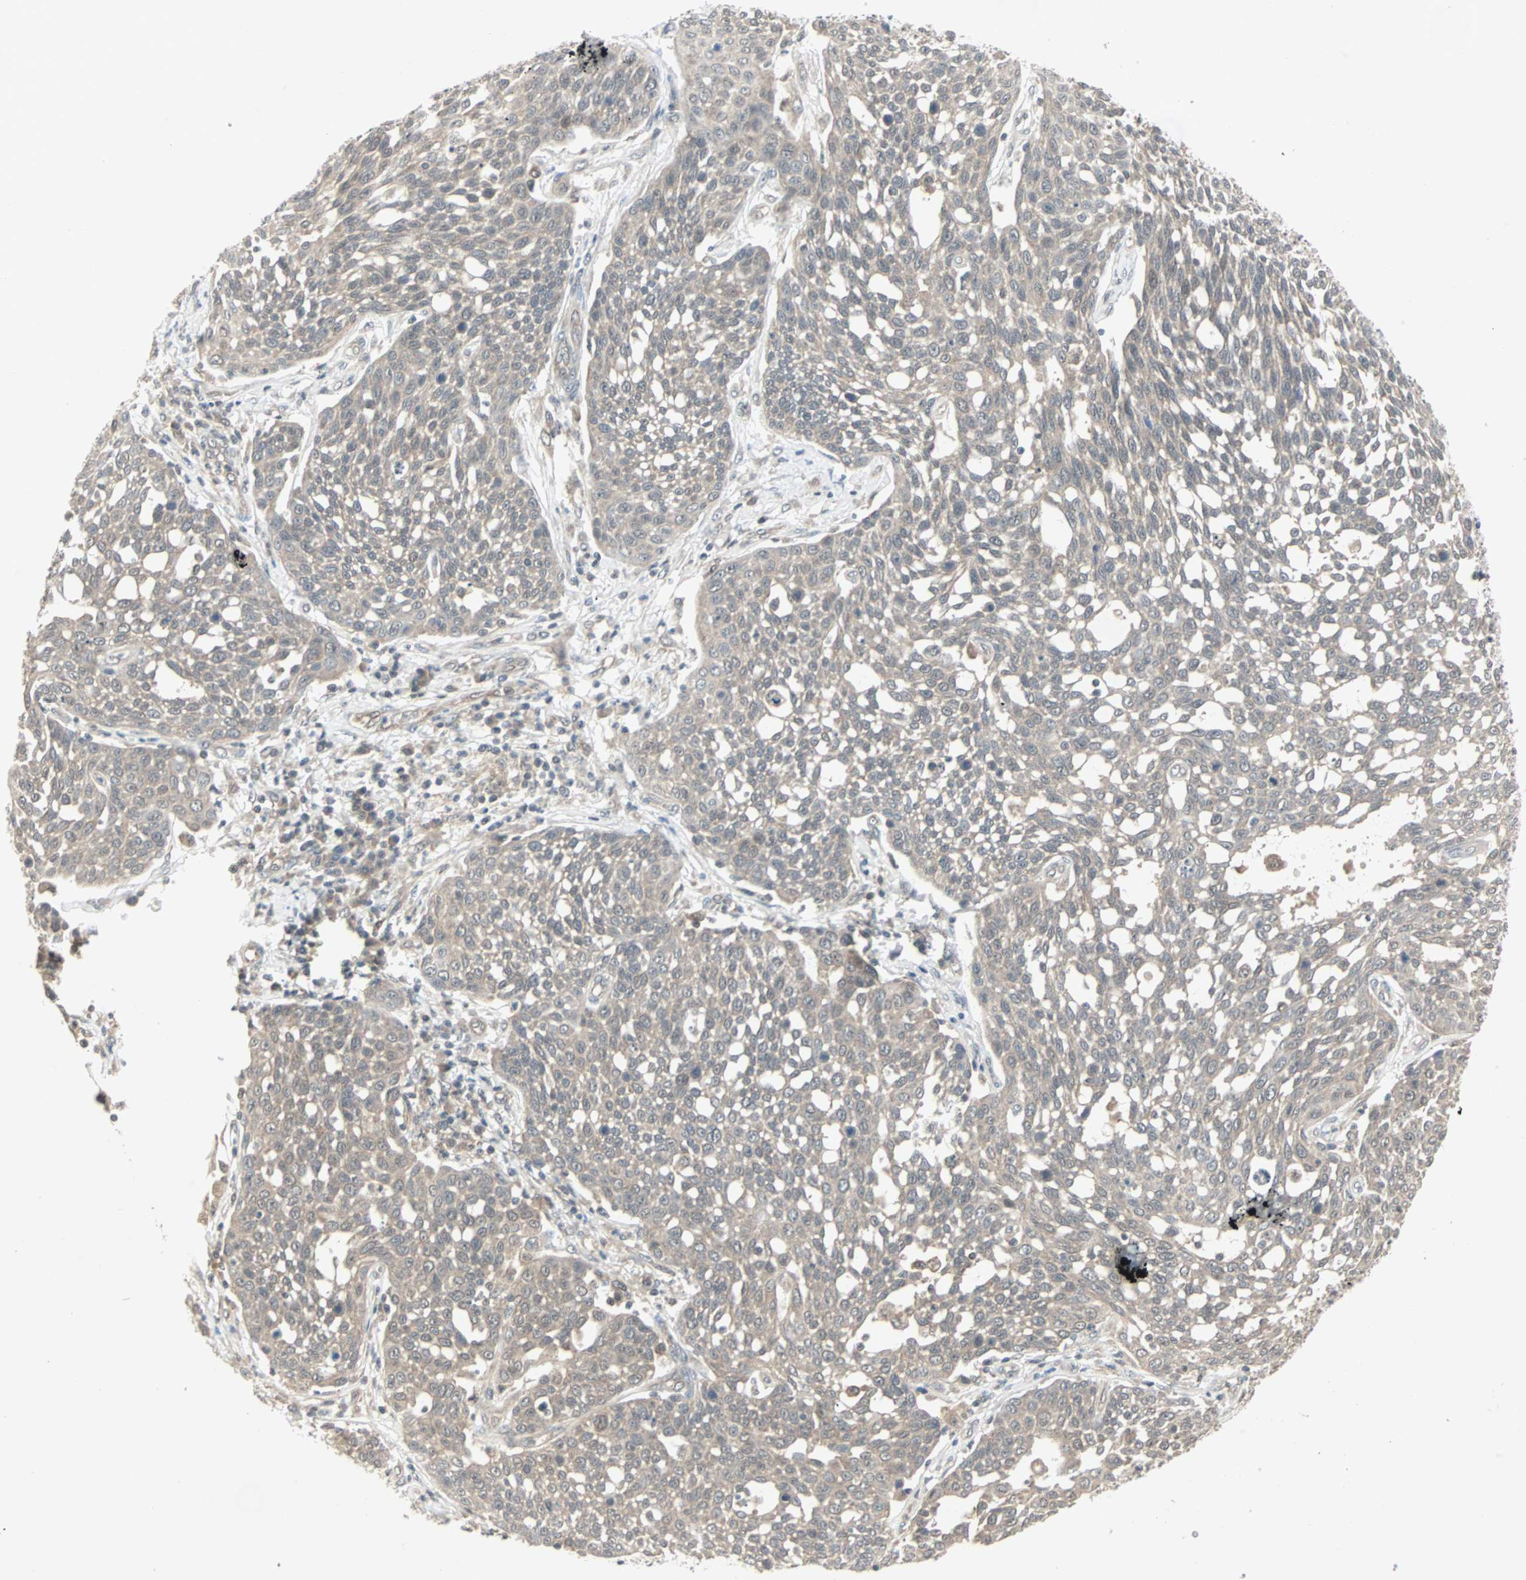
{"staining": {"intensity": "negative", "quantity": "none", "location": "none"}, "tissue": "cervical cancer", "cell_type": "Tumor cells", "image_type": "cancer", "snomed": [{"axis": "morphology", "description": "Squamous cell carcinoma, NOS"}, {"axis": "topography", "description": "Cervix"}], "caption": "The micrograph shows no staining of tumor cells in squamous cell carcinoma (cervical).", "gene": "PTPA", "patient": {"sex": "female", "age": 34}}